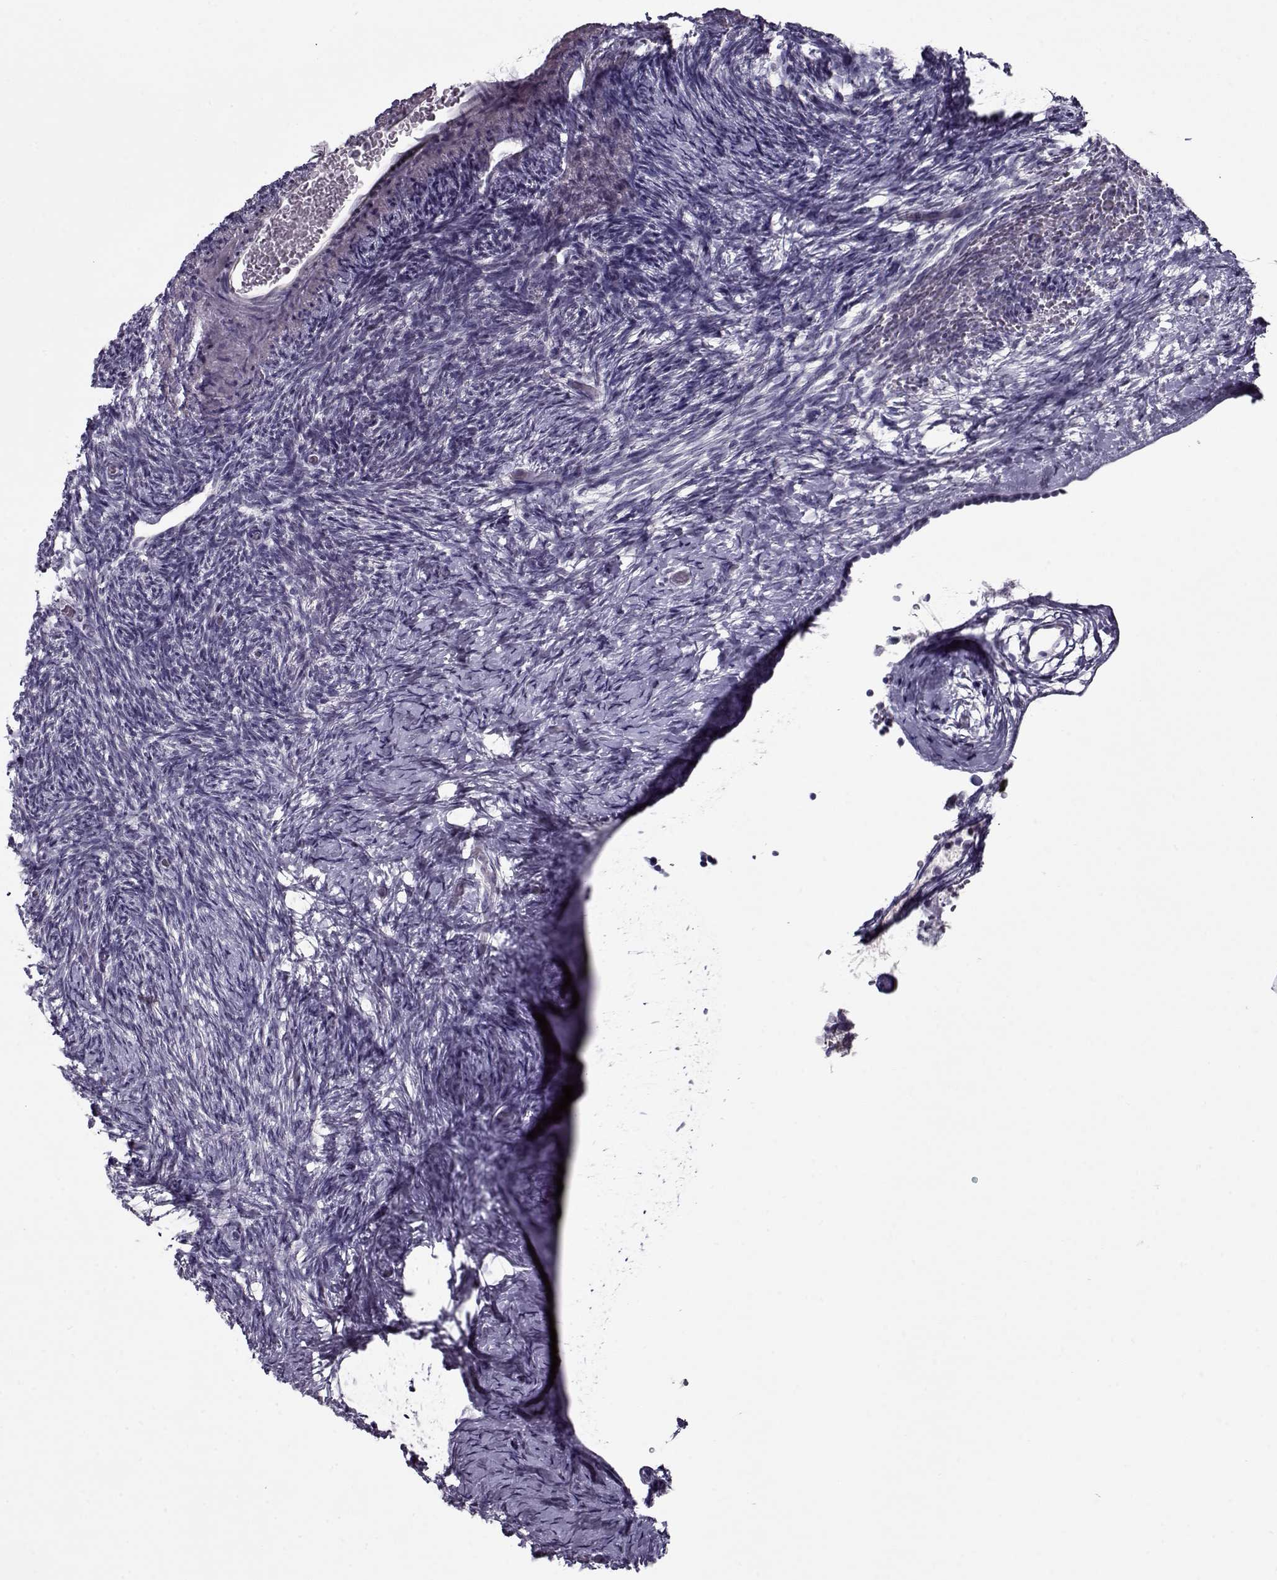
{"staining": {"intensity": "negative", "quantity": "none", "location": "none"}, "tissue": "ovary", "cell_type": "Follicle cells", "image_type": "normal", "snomed": [{"axis": "morphology", "description": "Normal tissue, NOS"}, {"axis": "topography", "description": "Ovary"}], "caption": "Immunohistochemistry of normal ovary shows no positivity in follicle cells.", "gene": "SEC16B", "patient": {"sex": "female", "age": 39}}